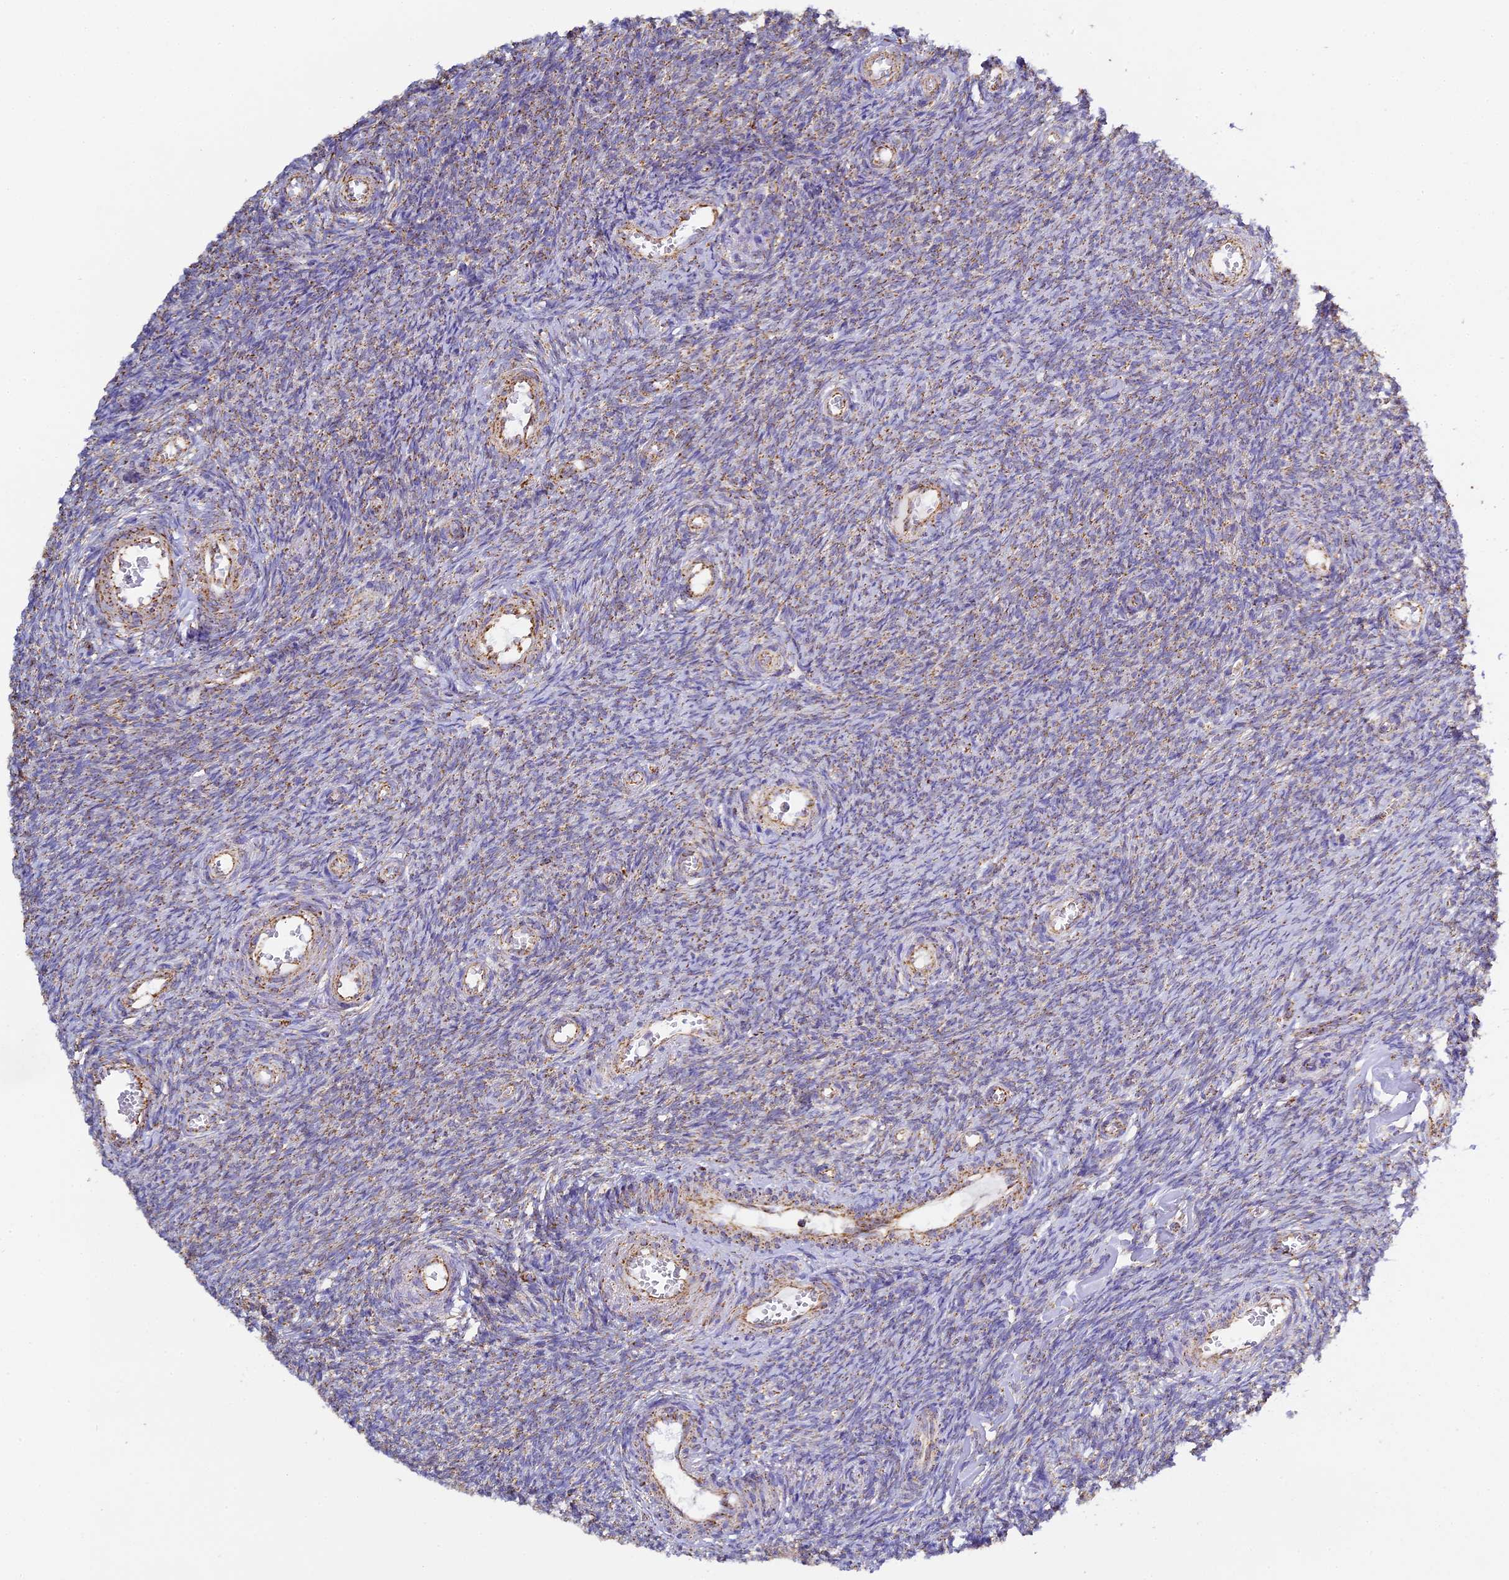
{"staining": {"intensity": "weak", "quantity": ">75%", "location": "cytoplasmic/membranous"}, "tissue": "ovary", "cell_type": "Ovarian stroma cells", "image_type": "normal", "snomed": [{"axis": "morphology", "description": "Normal tissue, NOS"}, {"axis": "topography", "description": "Ovary"}], "caption": "Protein staining of benign ovary reveals weak cytoplasmic/membranous expression in approximately >75% of ovarian stroma cells. The staining was performed using DAB (3,3'-diaminobenzidine), with brown indicating positive protein expression. Nuclei are stained blue with hematoxylin.", "gene": "STK17A", "patient": {"sex": "female", "age": 44}}